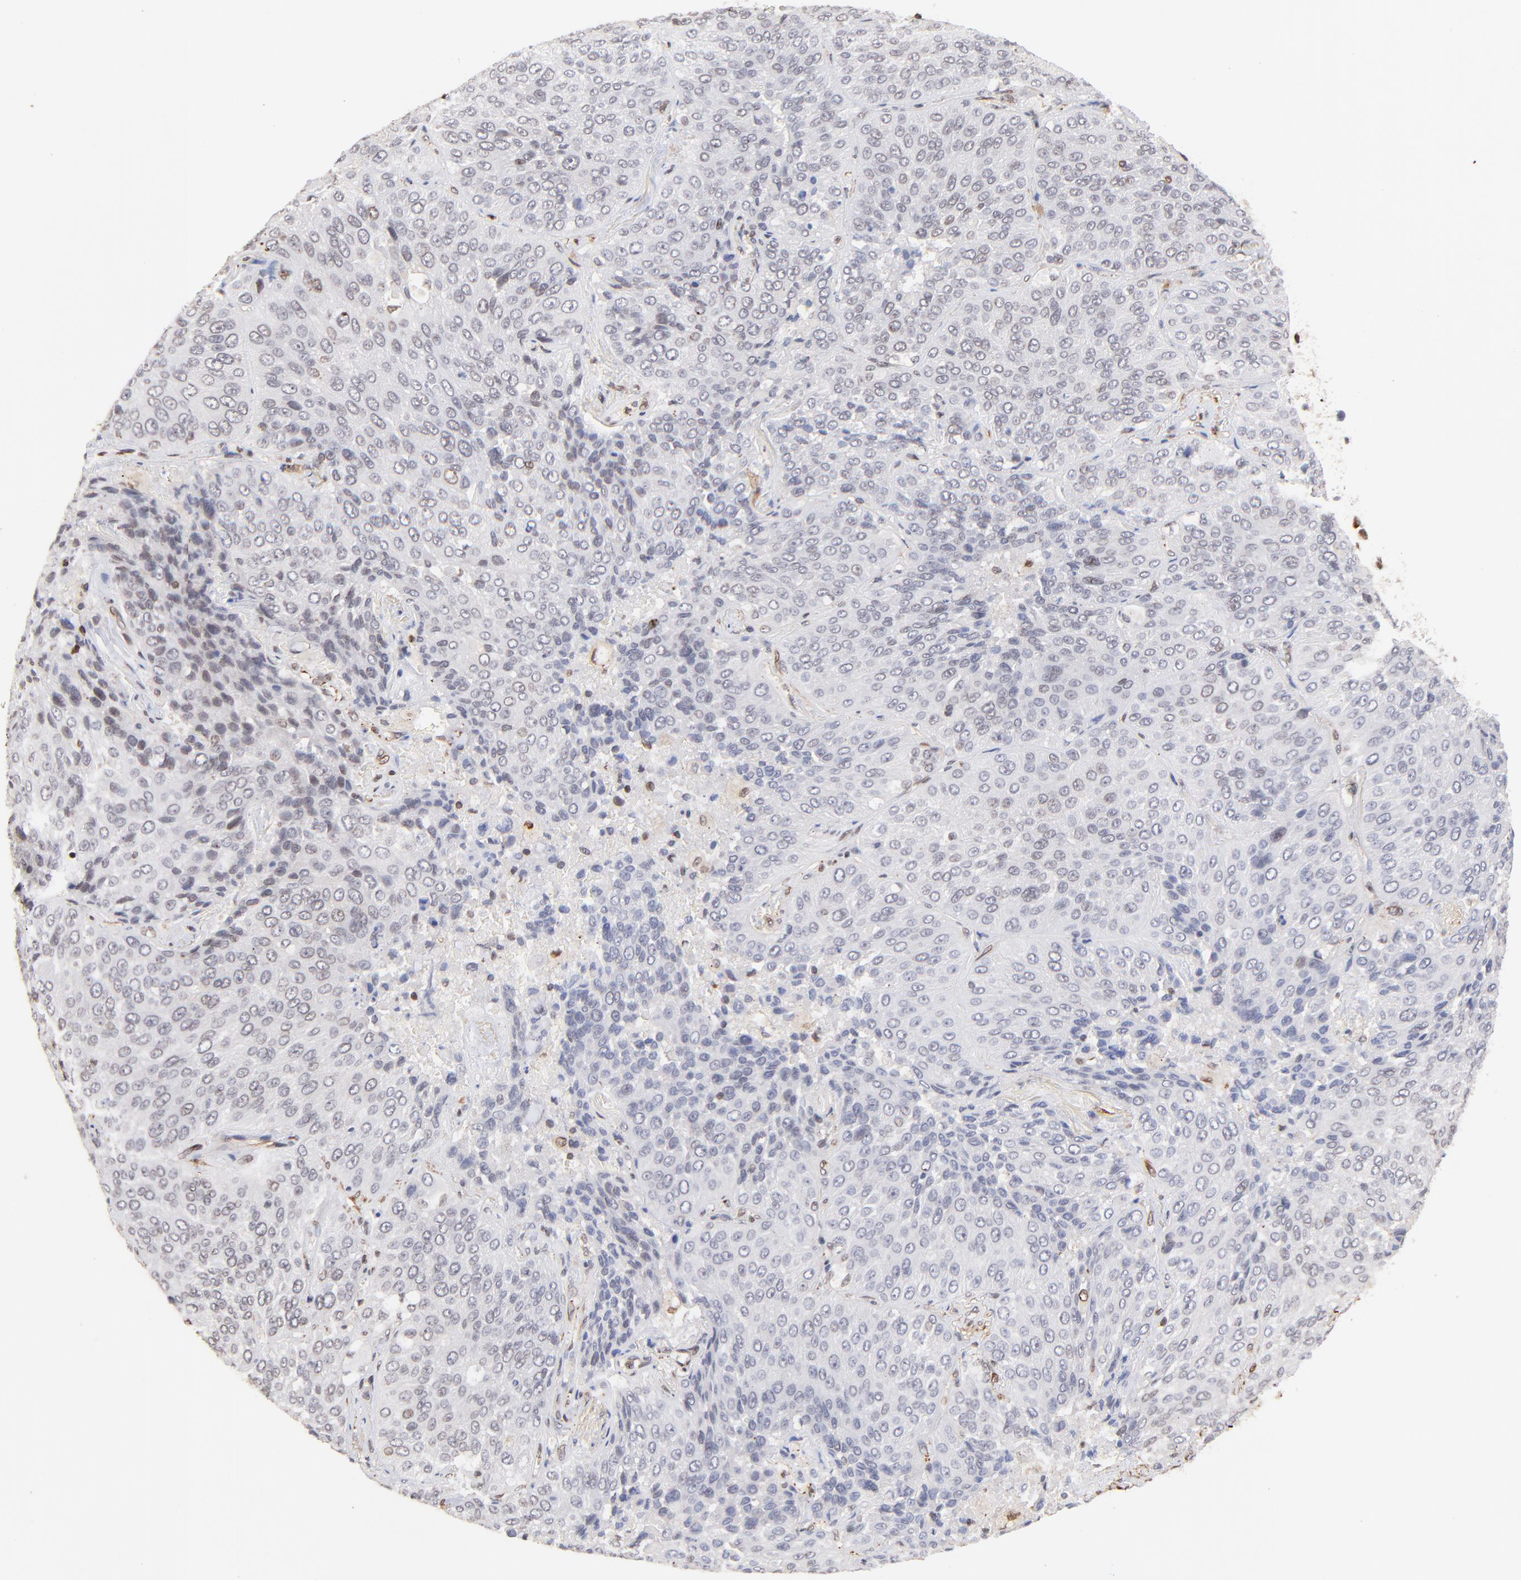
{"staining": {"intensity": "weak", "quantity": "<25%", "location": "cytoplasmic/membranous,nuclear"}, "tissue": "lung cancer", "cell_type": "Tumor cells", "image_type": "cancer", "snomed": [{"axis": "morphology", "description": "Squamous cell carcinoma, NOS"}, {"axis": "topography", "description": "Lung"}], "caption": "There is no significant positivity in tumor cells of lung cancer (squamous cell carcinoma). (Brightfield microscopy of DAB (3,3'-diaminobenzidine) immunohistochemistry at high magnification).", "gene": "ZFP92", "patient": {"sex": "male", "age": 54}}